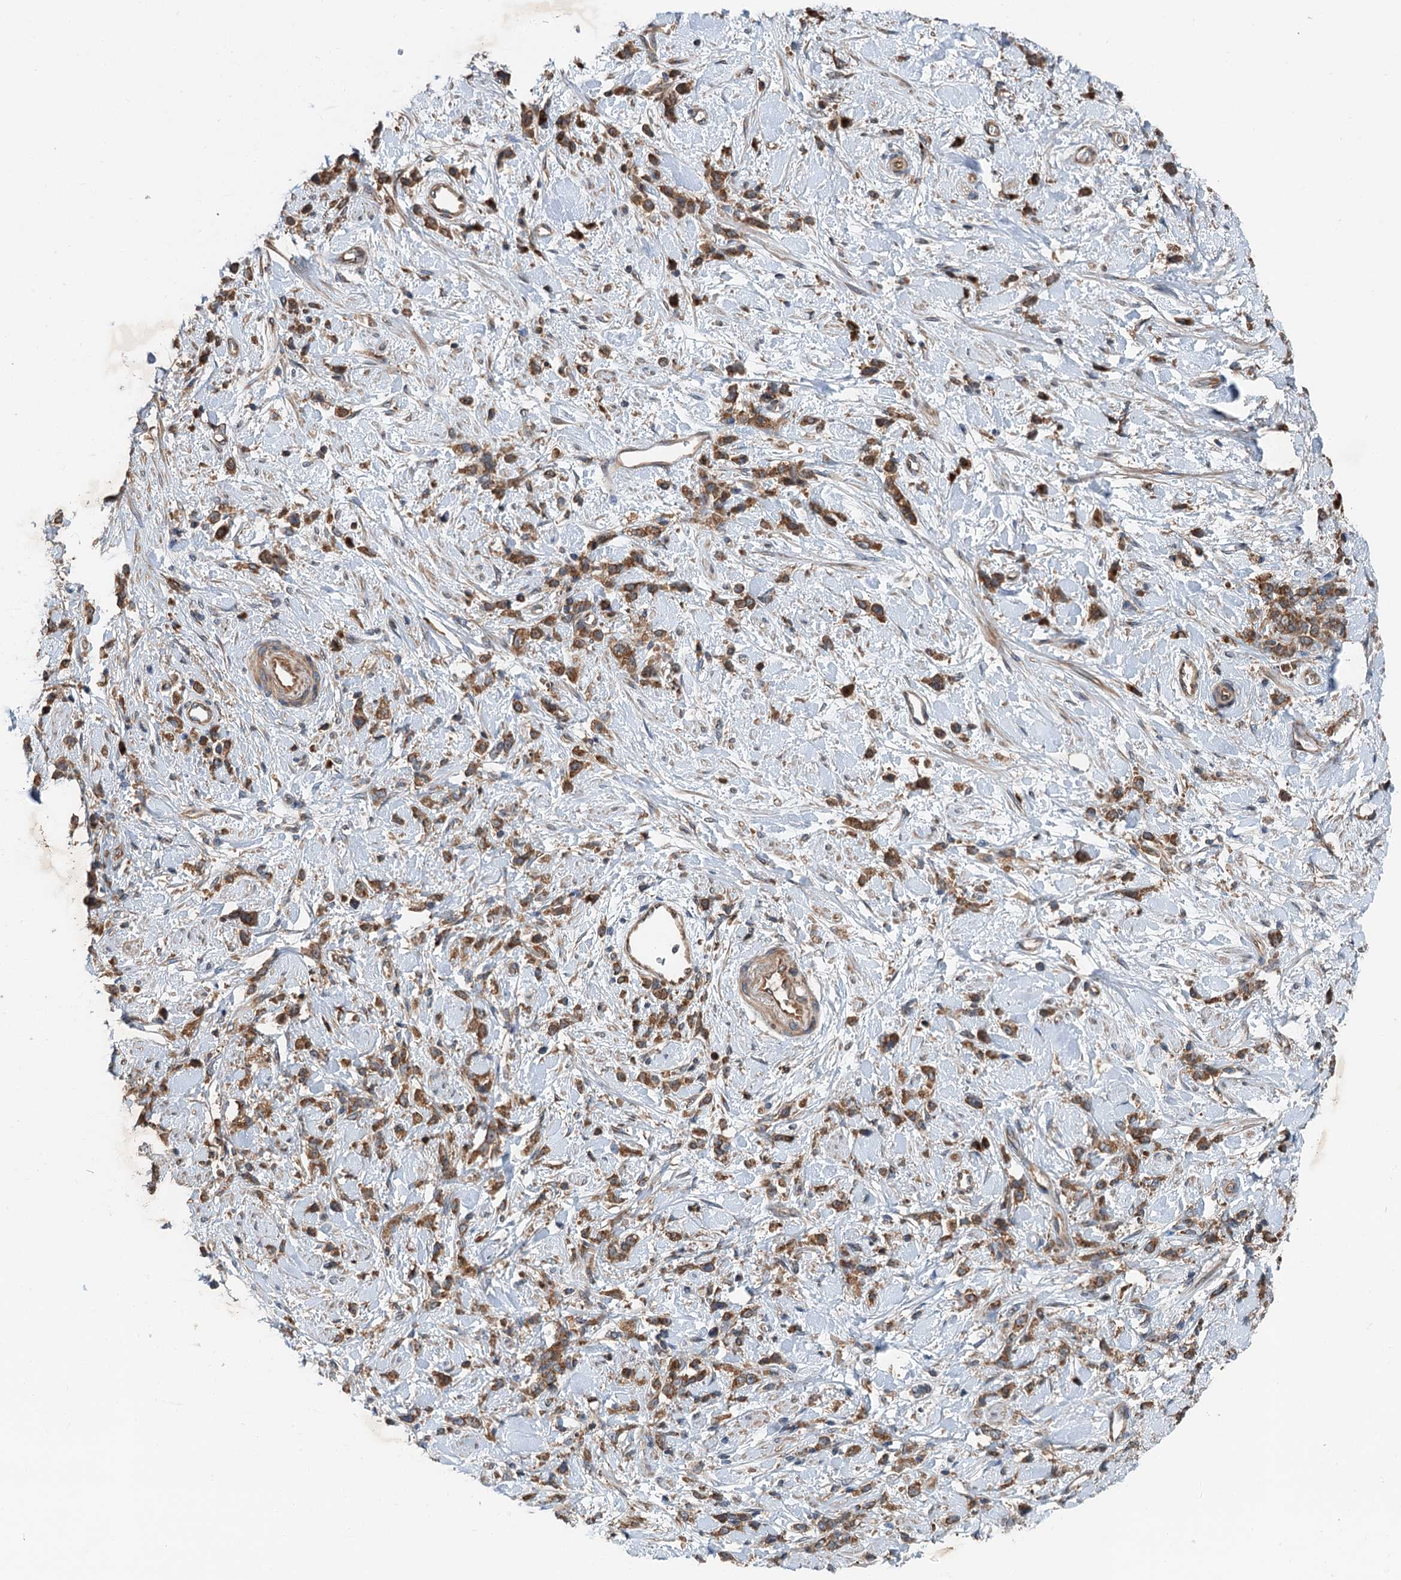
{"staining": {"intensity": "strong", "quantity": ">75%", "location": "cytoplasmic/membranous"}, "tissue": "stomach cancer", "cell_type": "Tumor cells", "image_type": "cancer", "snomed": [{"axis": "morphology", "description": "Adenocarcinoma, NOS"}, {"axis": "topography", "description": "Stomach"}], "caption": "Immunohistochemistry (DAB (3,3'-diaminobenzidine)) staining of human stomach cancer (adenocarcinoma) reveals strong cytoplasmic/membranous protein expression in approximately >75% of tumor cells. Using DAB (3,3'-diaminobenzidine) (brown) and hematoxylin (blue) stains, captured at high magnification using brightfield microscopy.", "gene": "COG3", "patient": {"sex": "female", "age": 60}}